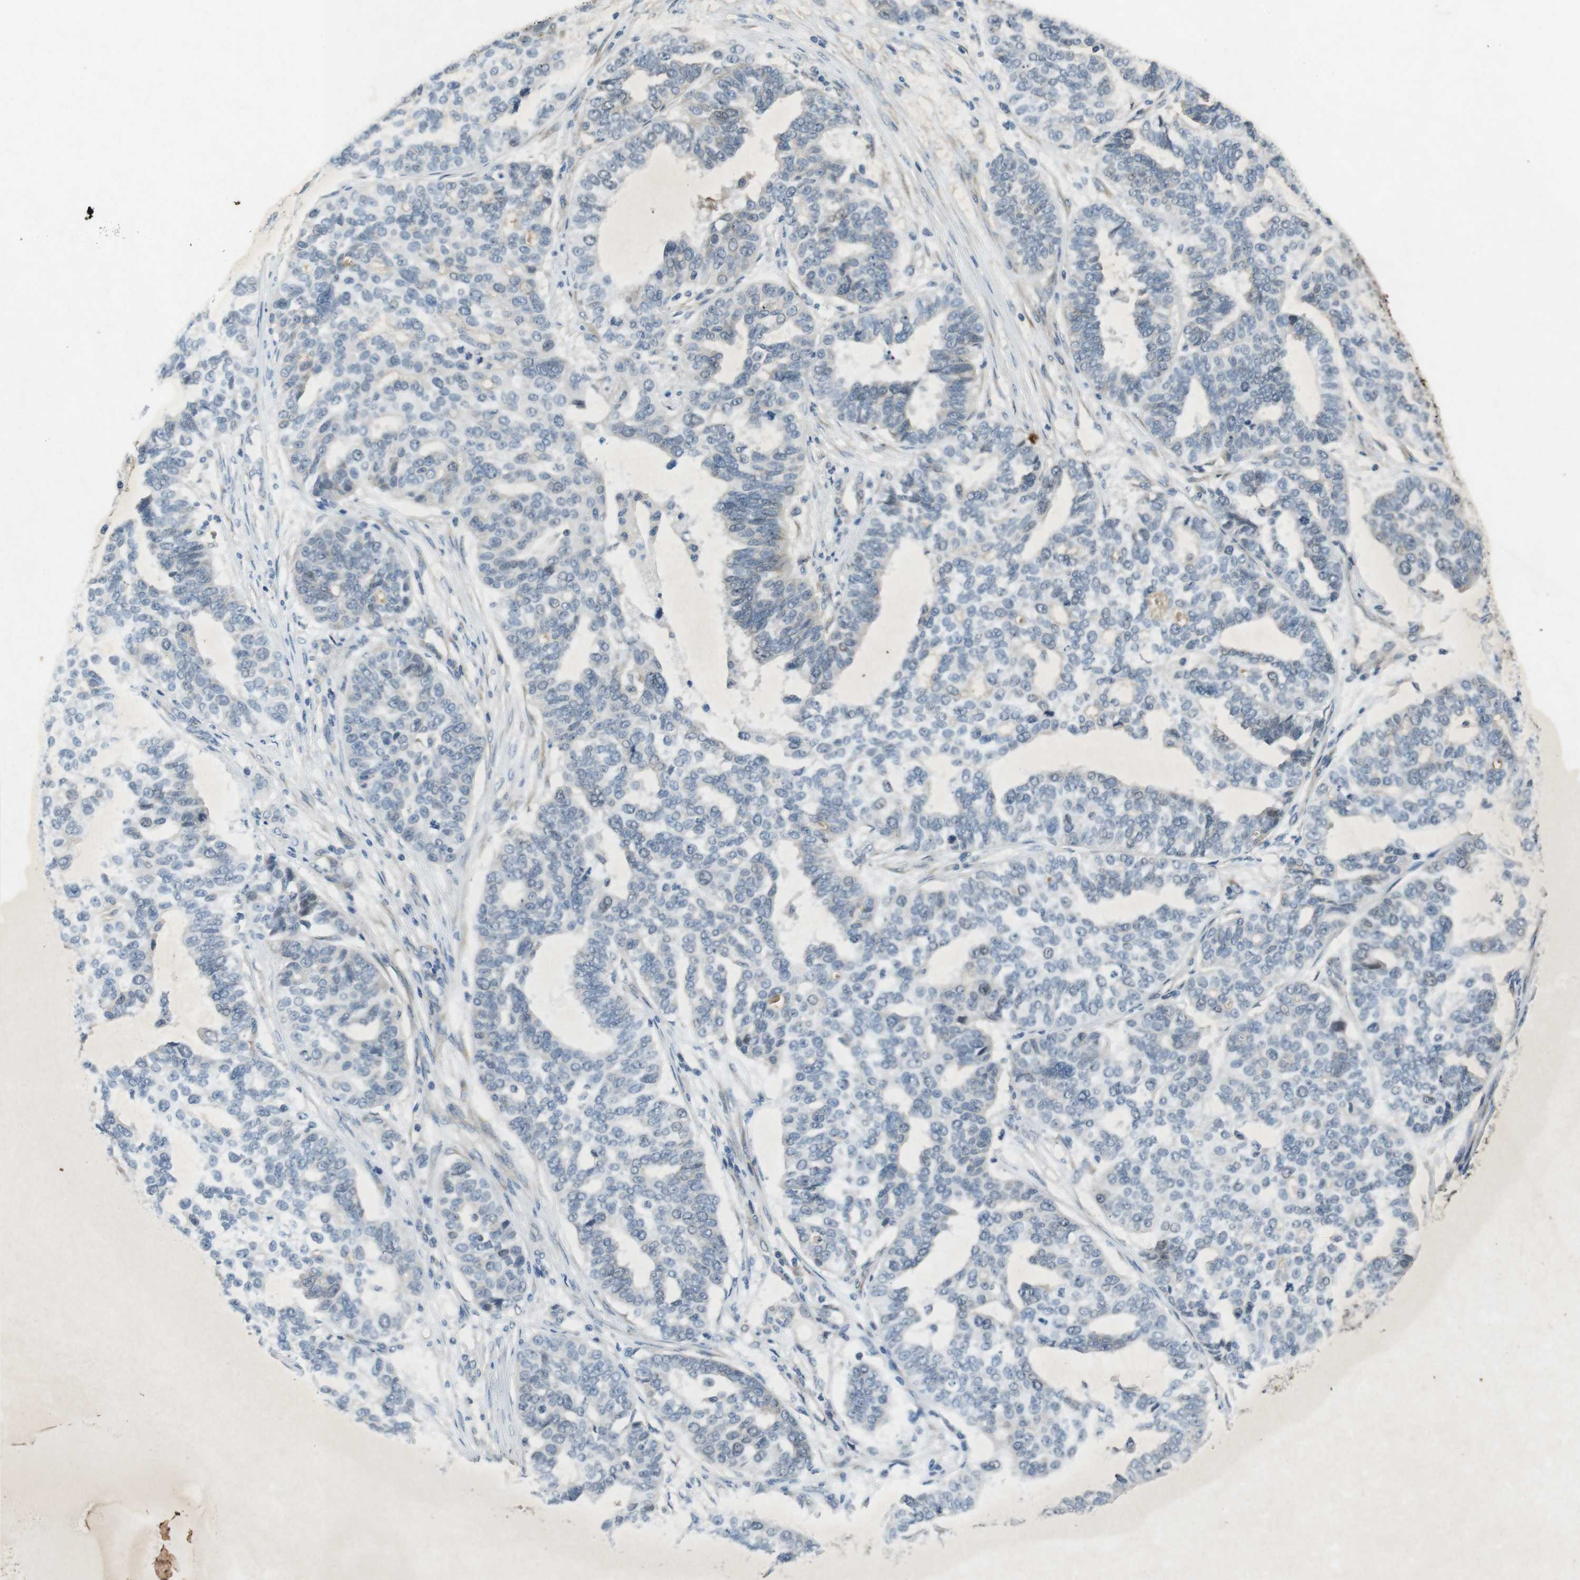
{"staining": {"intensity": "negative", "quantity": "none", "location": "none"}, "tissue": "ovarian cancer", "cell_type": "Tumor cells", "image_type": "cancer", "snomed": [{"axis": "morphology", "description": "Cystadenocarcinoma, serous, NOS"}, {"axis": "topography", "description": "Ovary"}], "caption": "This is a photomicrograph of IHC staining of ovarian cancer (serous cystadenocarcinoma), which shows no positivity in tumor cells. (Stains: DAB immunohistochemistry (IHC) with hematoxylin counter stain, Microscopy: brightfield microscopy at high magnification).", "gene": "FLCN", "patient": {"sex": "female", "age": 59}}